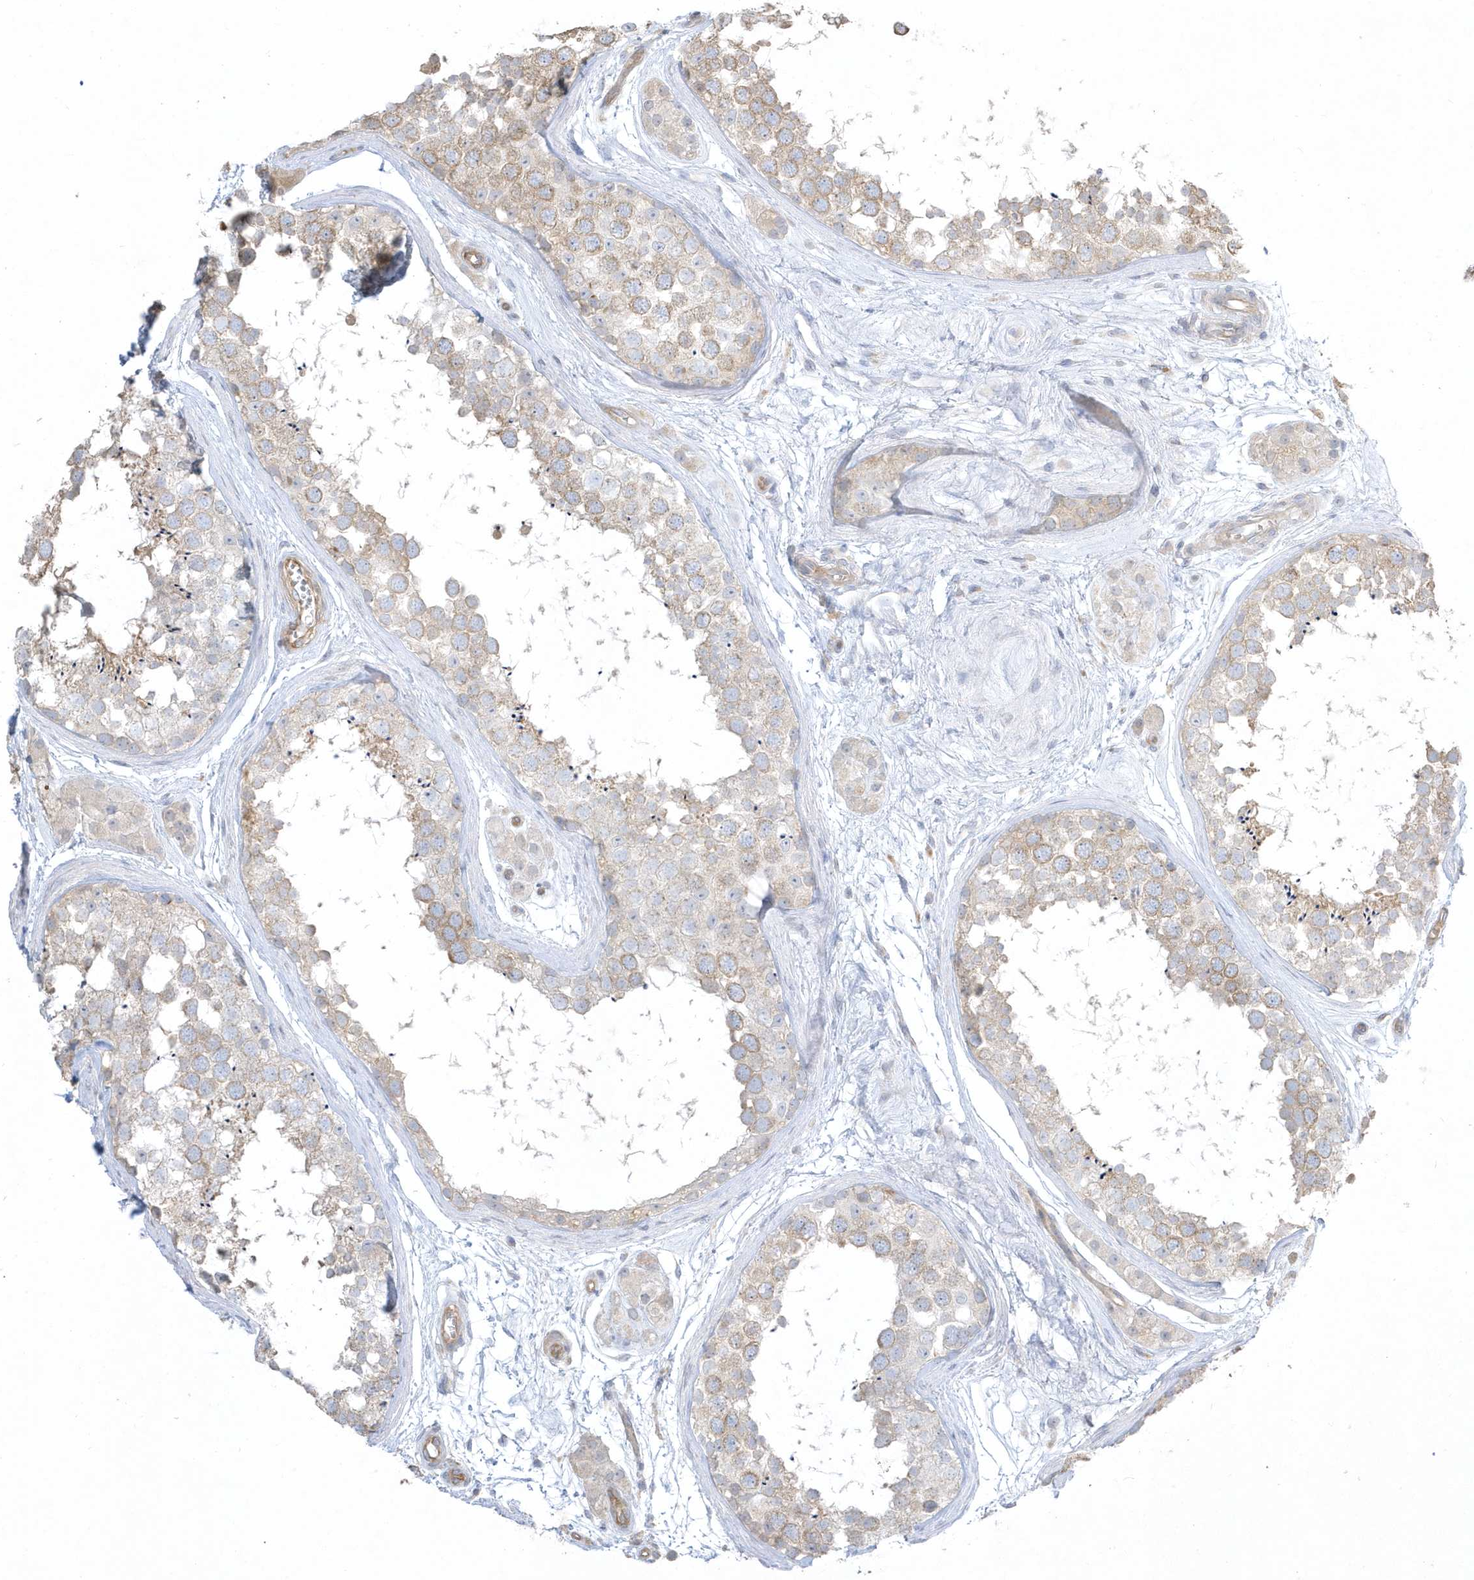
{"staining": {"intensity": "weak", "quantity": "25%-75%", "location": "cytoplasmic/membranous"}, "tissue": "testis", "cell_type": "Cells in seminiferous ducts", "image_type": "normal", "snomed": [{"axis": "morphology", "description": "Normal tissue, NOS"}, {"axis": "topography", "description": "Testis"}], "caption": "A histopathology image of human testis stained for a protein shows weak cytoplasmic/membranous brown staining in cells in seminiferous ducts.", "gene": "ARHGEF9", "patient": {"sex": "male", "age": 56}}